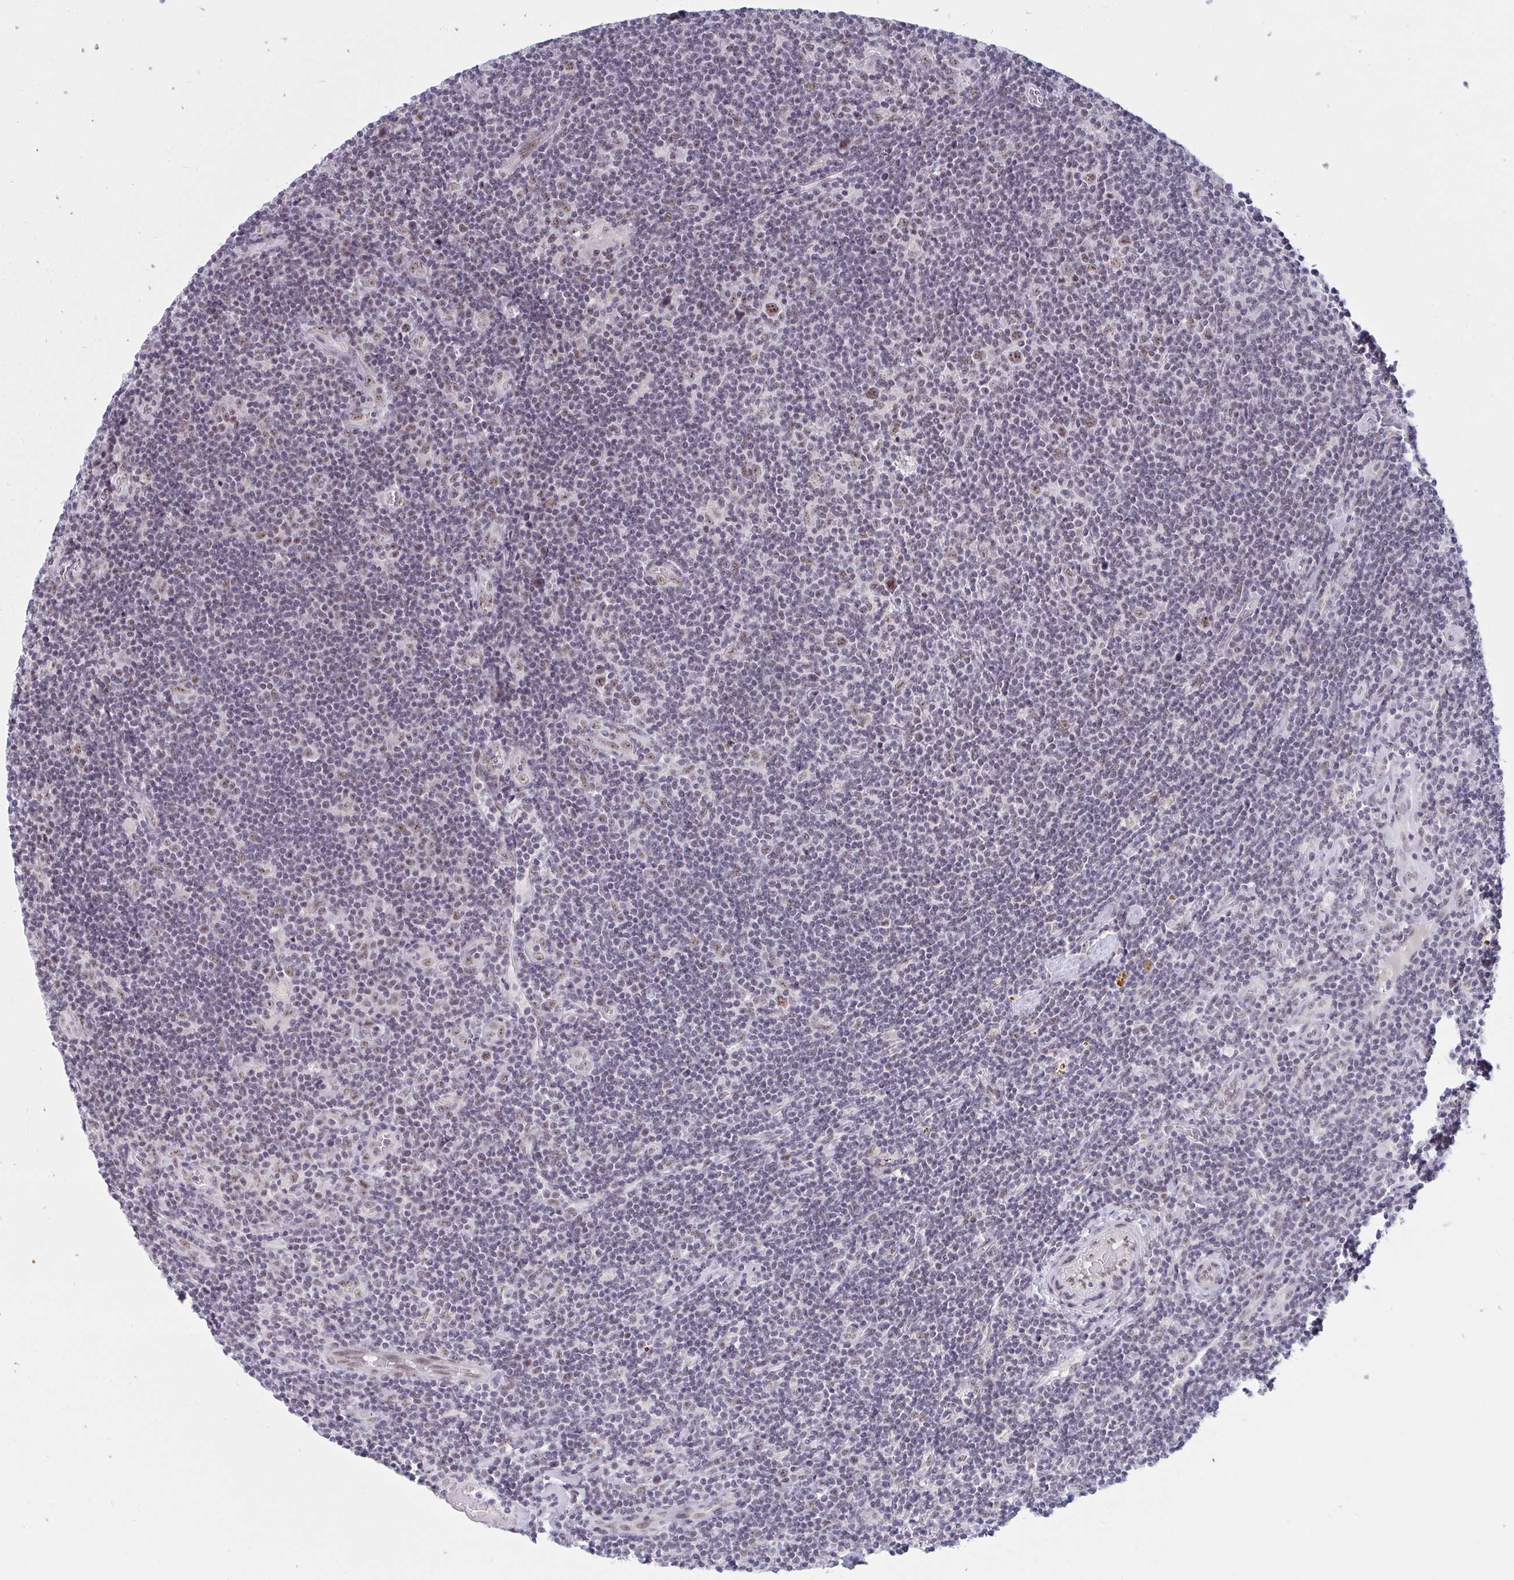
{"staining": {"intensity": "moderate", "quantity": ">75%", "location": "nuclear"}, "tissue": "lymphoma", "cell_type": "Tumor cells", "image_type": "cancer", "snomed": [{"axis": "morphology", "description": "Hodgkin's disease, NOS"}, {"axis": "topography", "description": "Lymph node"}], "caption": "Immunohistochemical staining of lymphoma exhibits medium levels of moderate nuclear protein expression in about >75% of tumor cells. (DAB (3,3'-diaminobenzidine) = brown stain, brightfield microscopy at high magnification).", "gene": "PRR14", "patient": {"sex": "male", "age": 40}}